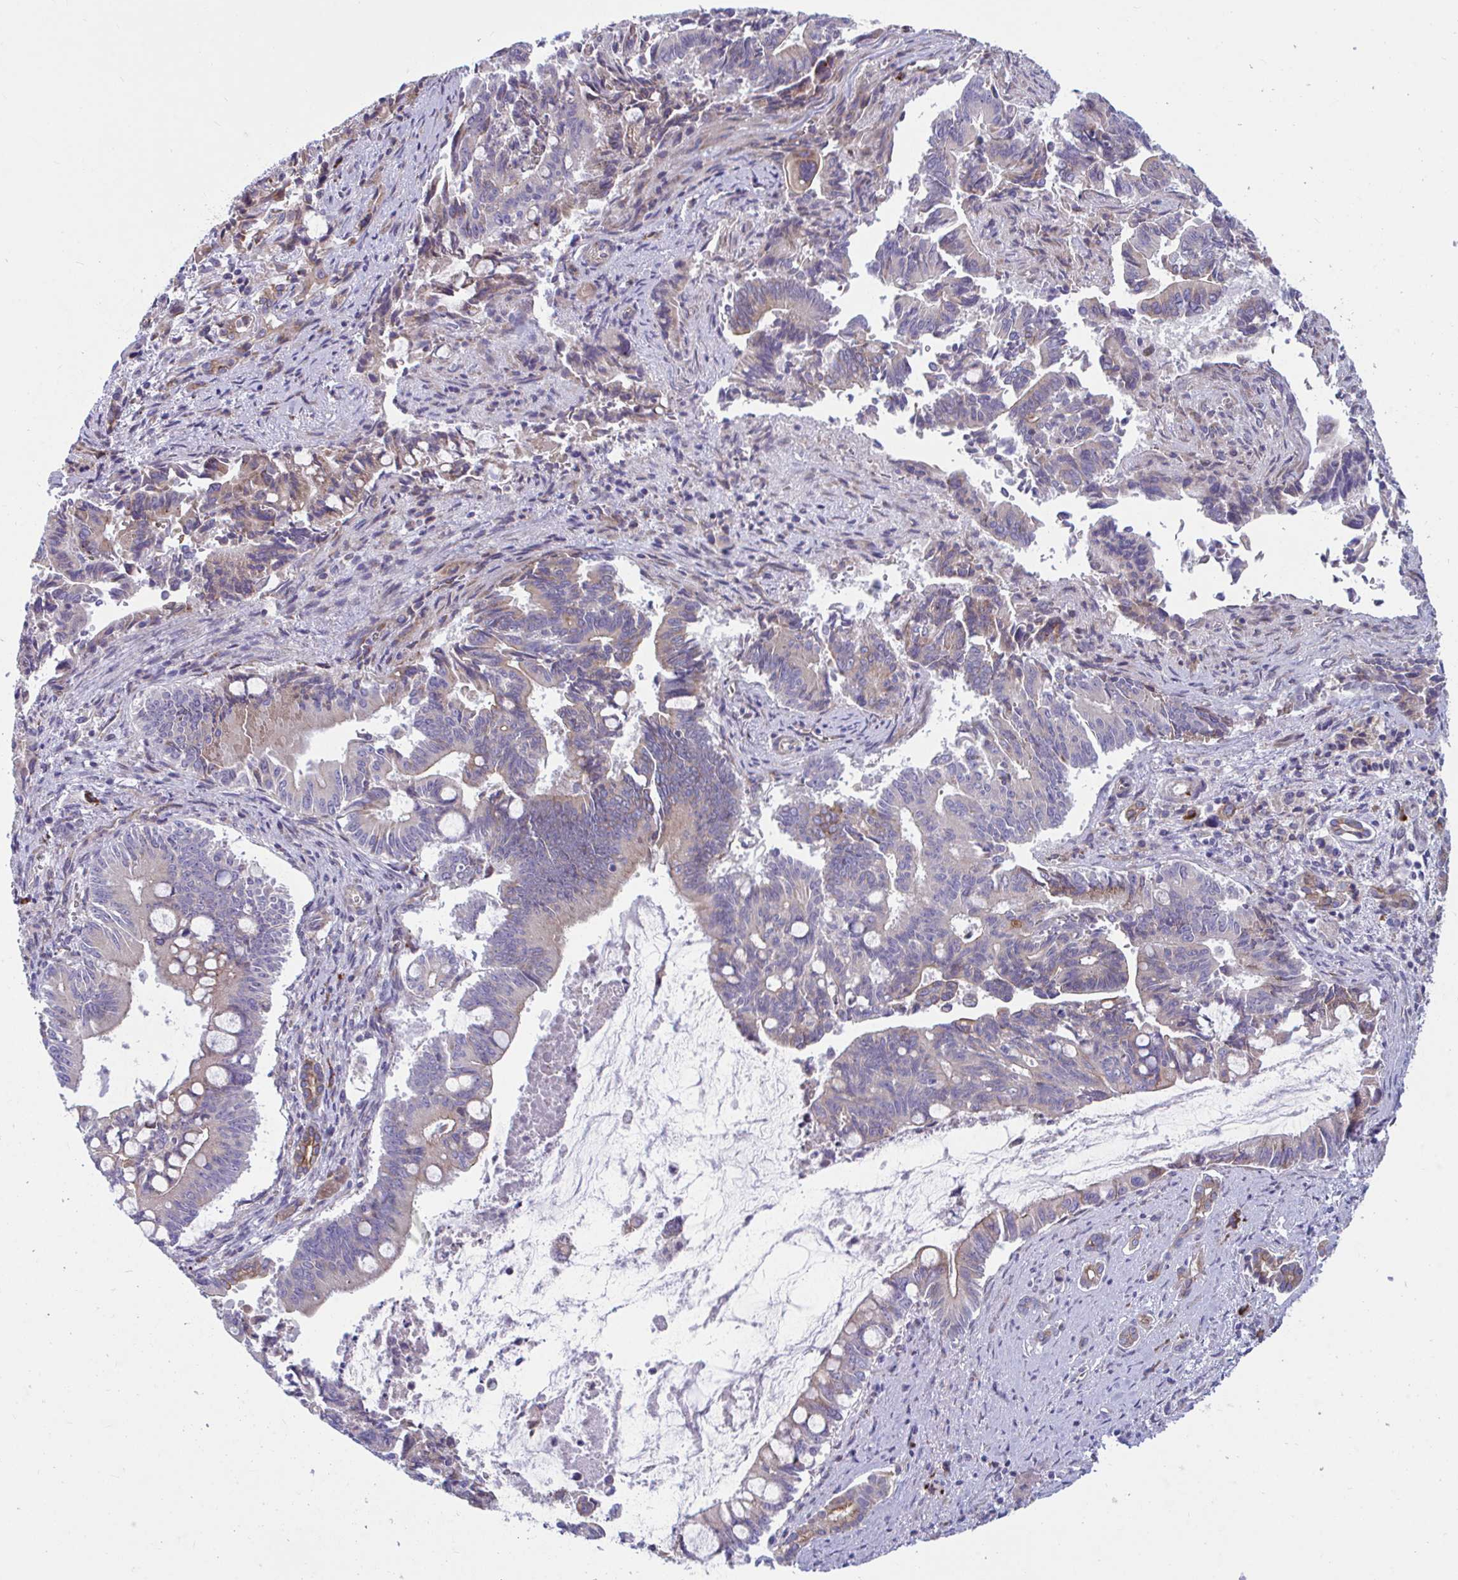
{"staining": {"intensity": "weak", "quantity": "<25%", "location": "cytoplasmic/membranous"}, "tissue": "pancreatic cancer", "cell_type": "Tumor cells", "image_type": "cancer", "snomed": [{"axis": "morphology", "description": "Adenocarcinoma, NOS"}, {"axis": "topography", "description": "Pancreas"}], "caption": "Tumor cells show no significant protein expression in pancreatic cancer. Brightfield microscopy of IHC stained with DAB (3,3'-diaminobenzidine) (brown) and hematoxylin (blue), captured at high magnification.", "gene": "WBP1", "patient": {"sex": "male", "age": 68}}